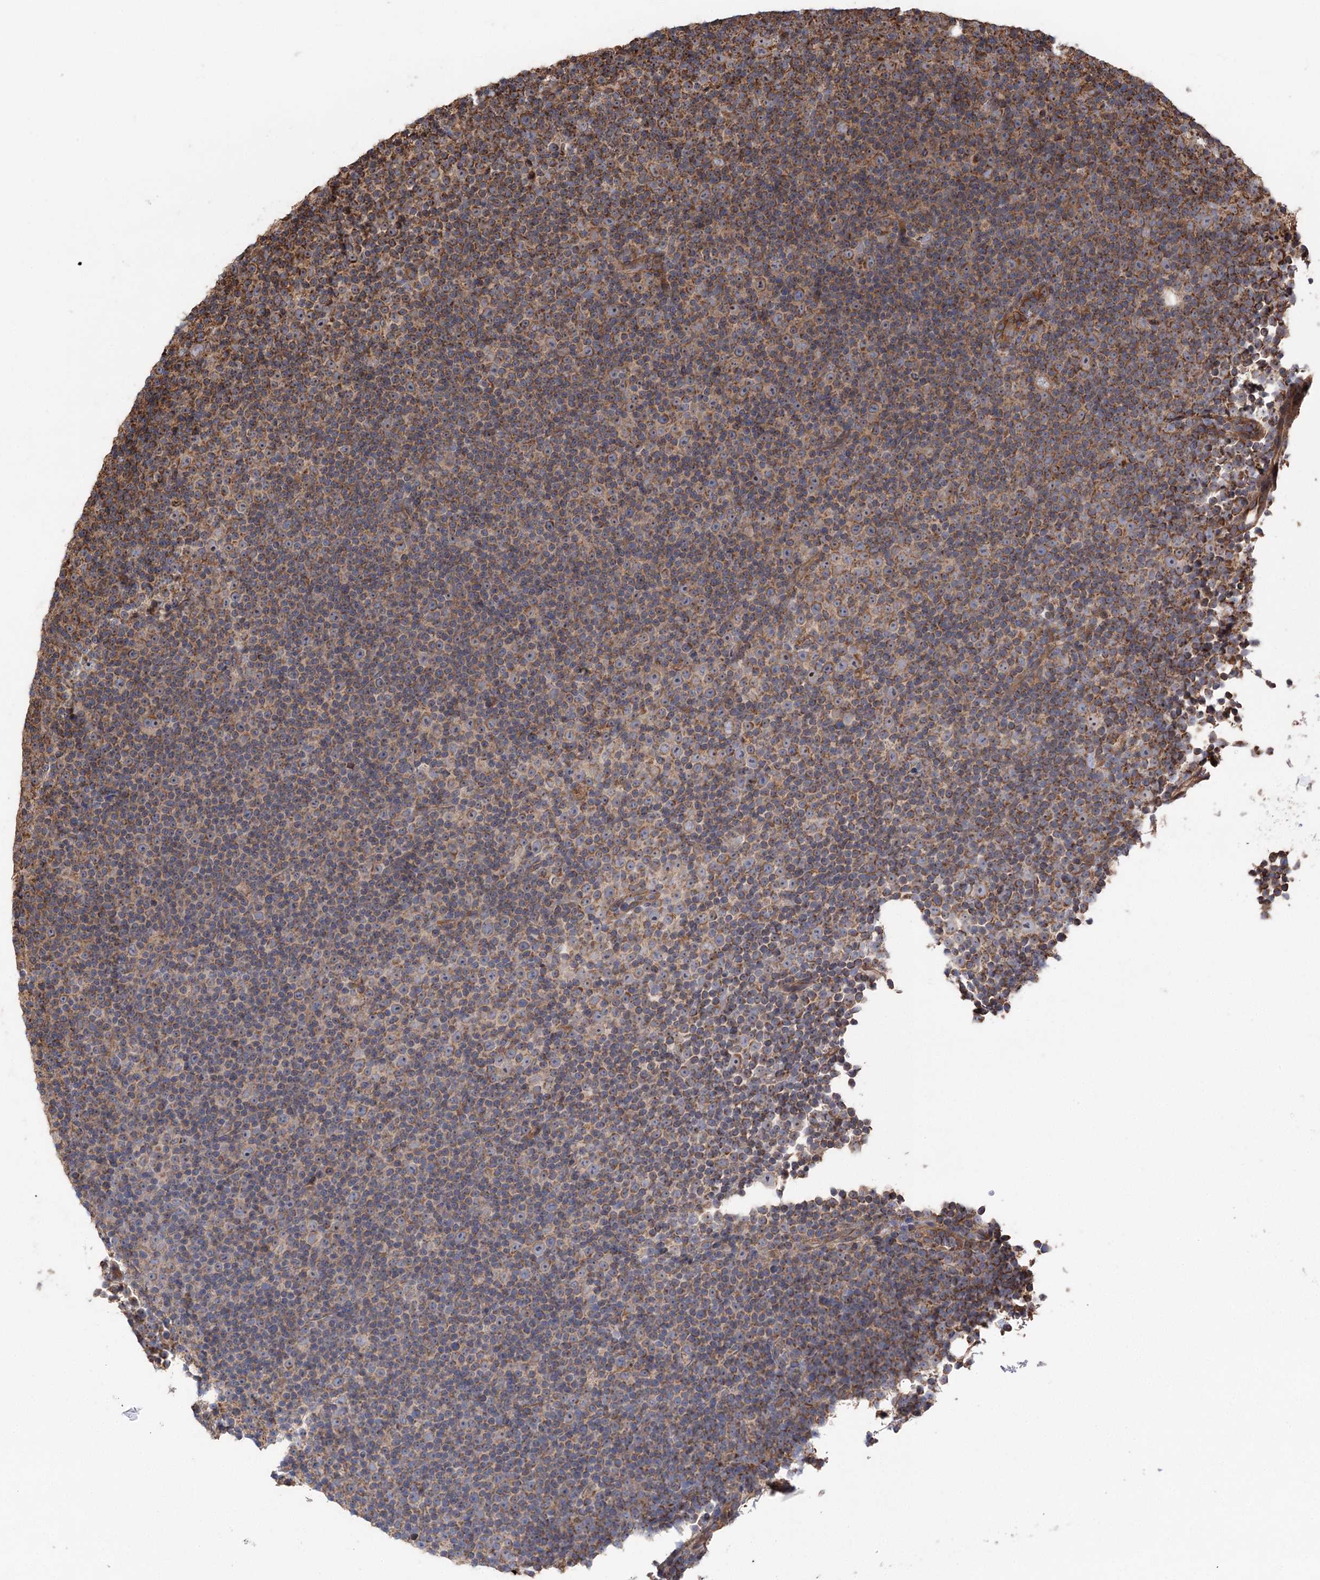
{"staining": {"intensity": "moderate", "quantity": ">75%", "location": "cytoplasmic/membranous"}, "tissue": "lymphoma", "cell_type": "Tumor cells", "image_type": "cancer", "snomed": [{"axis": "morphology", "description": "Malignant lymphoma, non-Hodgkin's type, Low grade"}, {"axis": "topography", "description": "Lymph node"}], "caption": "Immunohistochemistry (IHC) of lymphoma exhibits medium levels of moderate cytoplasmic/membranous positivity in about >75% of tumor cells.", "gene": "RWDD4", "patient": {"sex": "female", "age": 67}}